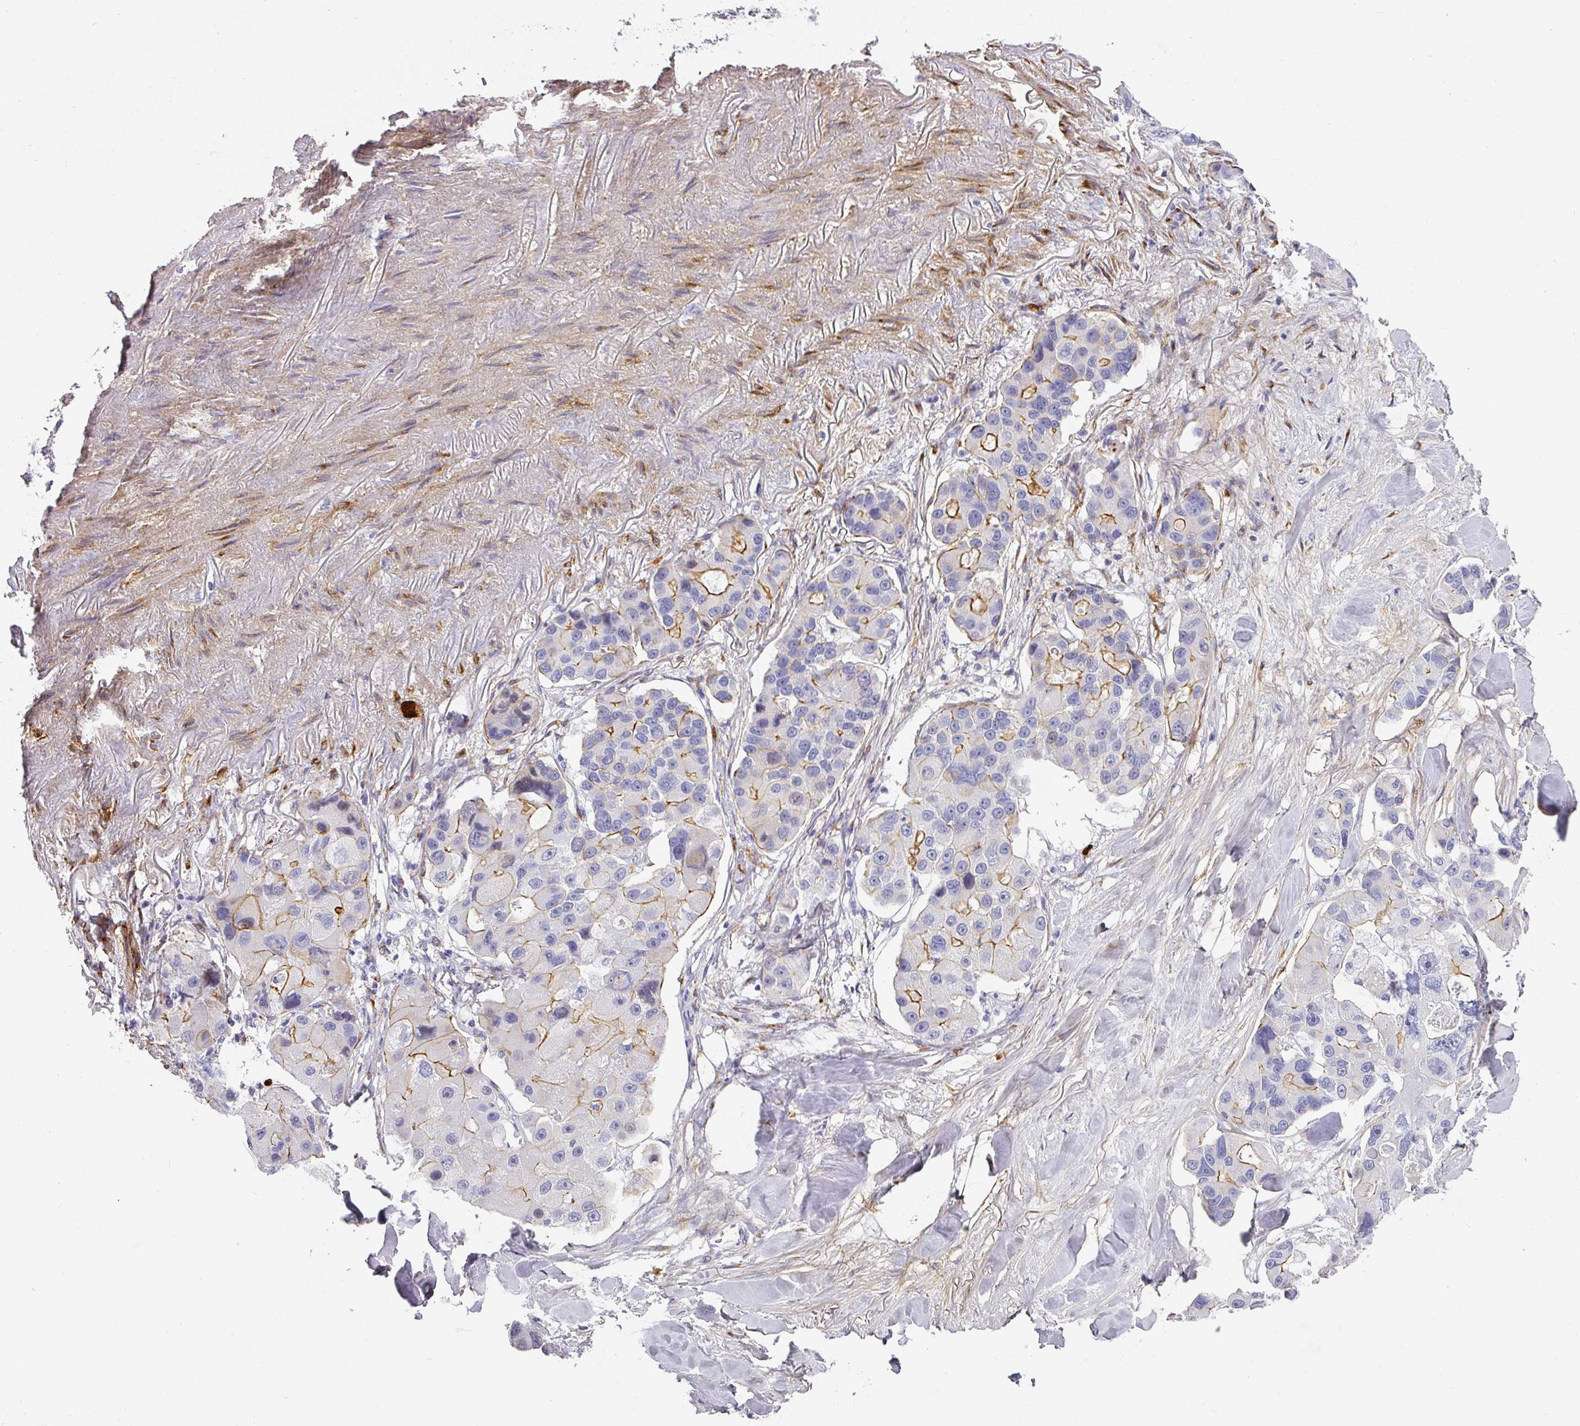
{"staining": {"intensity": "strong", "quantity": "<25%", "location": "cytoplasmic/membranous"}, "tissue": "lung cancer", "cell_type": "Tumor cells", "image_type": "cancer", "snomed": [{"axis": "morphology", "description": "Adenocarcinoma, NOS"}, {"axis": "topography", "description": "Lung"}], "caption": "Approximately <25% of tumor cells in lung cancer reveal strong cytoplasmic/membranous protein expression as visualized by brown immunohistochemical staining.", "gene": "ANKRD29", "patient": {"sex": "female", "age": 54}}